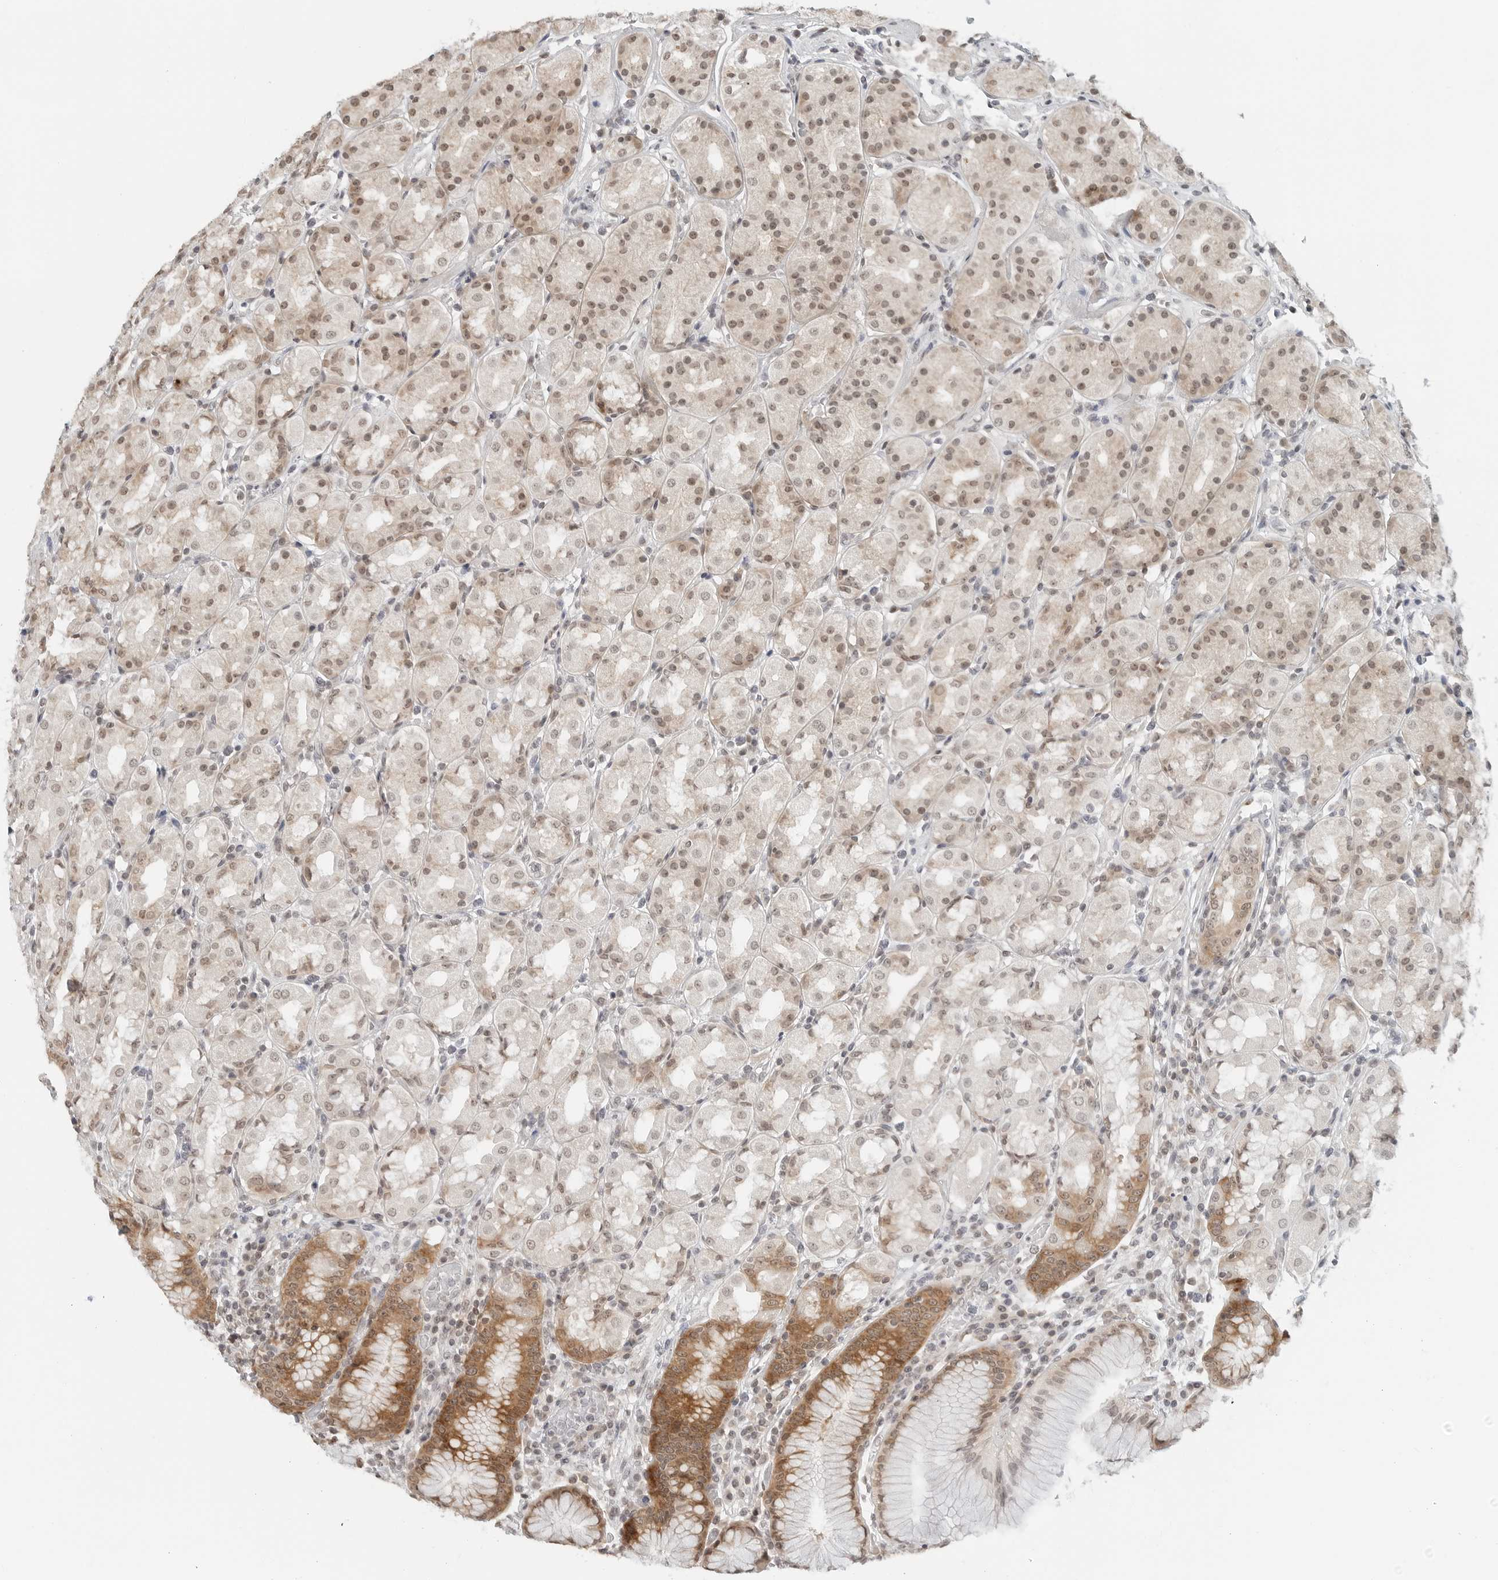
{"staining": {"intensity": "moderate", "quantity": "25%-75%", "location": "cytoplasmic/membranous,nuclear"}, "tissue": "stomach", "cell_type": "Glandular cells", "image_type": "normal", "snomed": [{"axis": "morphology", "description": "Normal tissue, NOS"}, {"axis": "topography", "description": "Stomach, lower"}], "caption": "Protein expression analysis of normal stomach exhibits moderate cytoplasmic/membranous,nuclear staining in about 25%-75% of glandular cells. Immunohistochemistry stains the protein of interest in brown and the nuclei are stained blue.", "gene": "METAP1", "patient": {"sex": "female", "age": 56}}